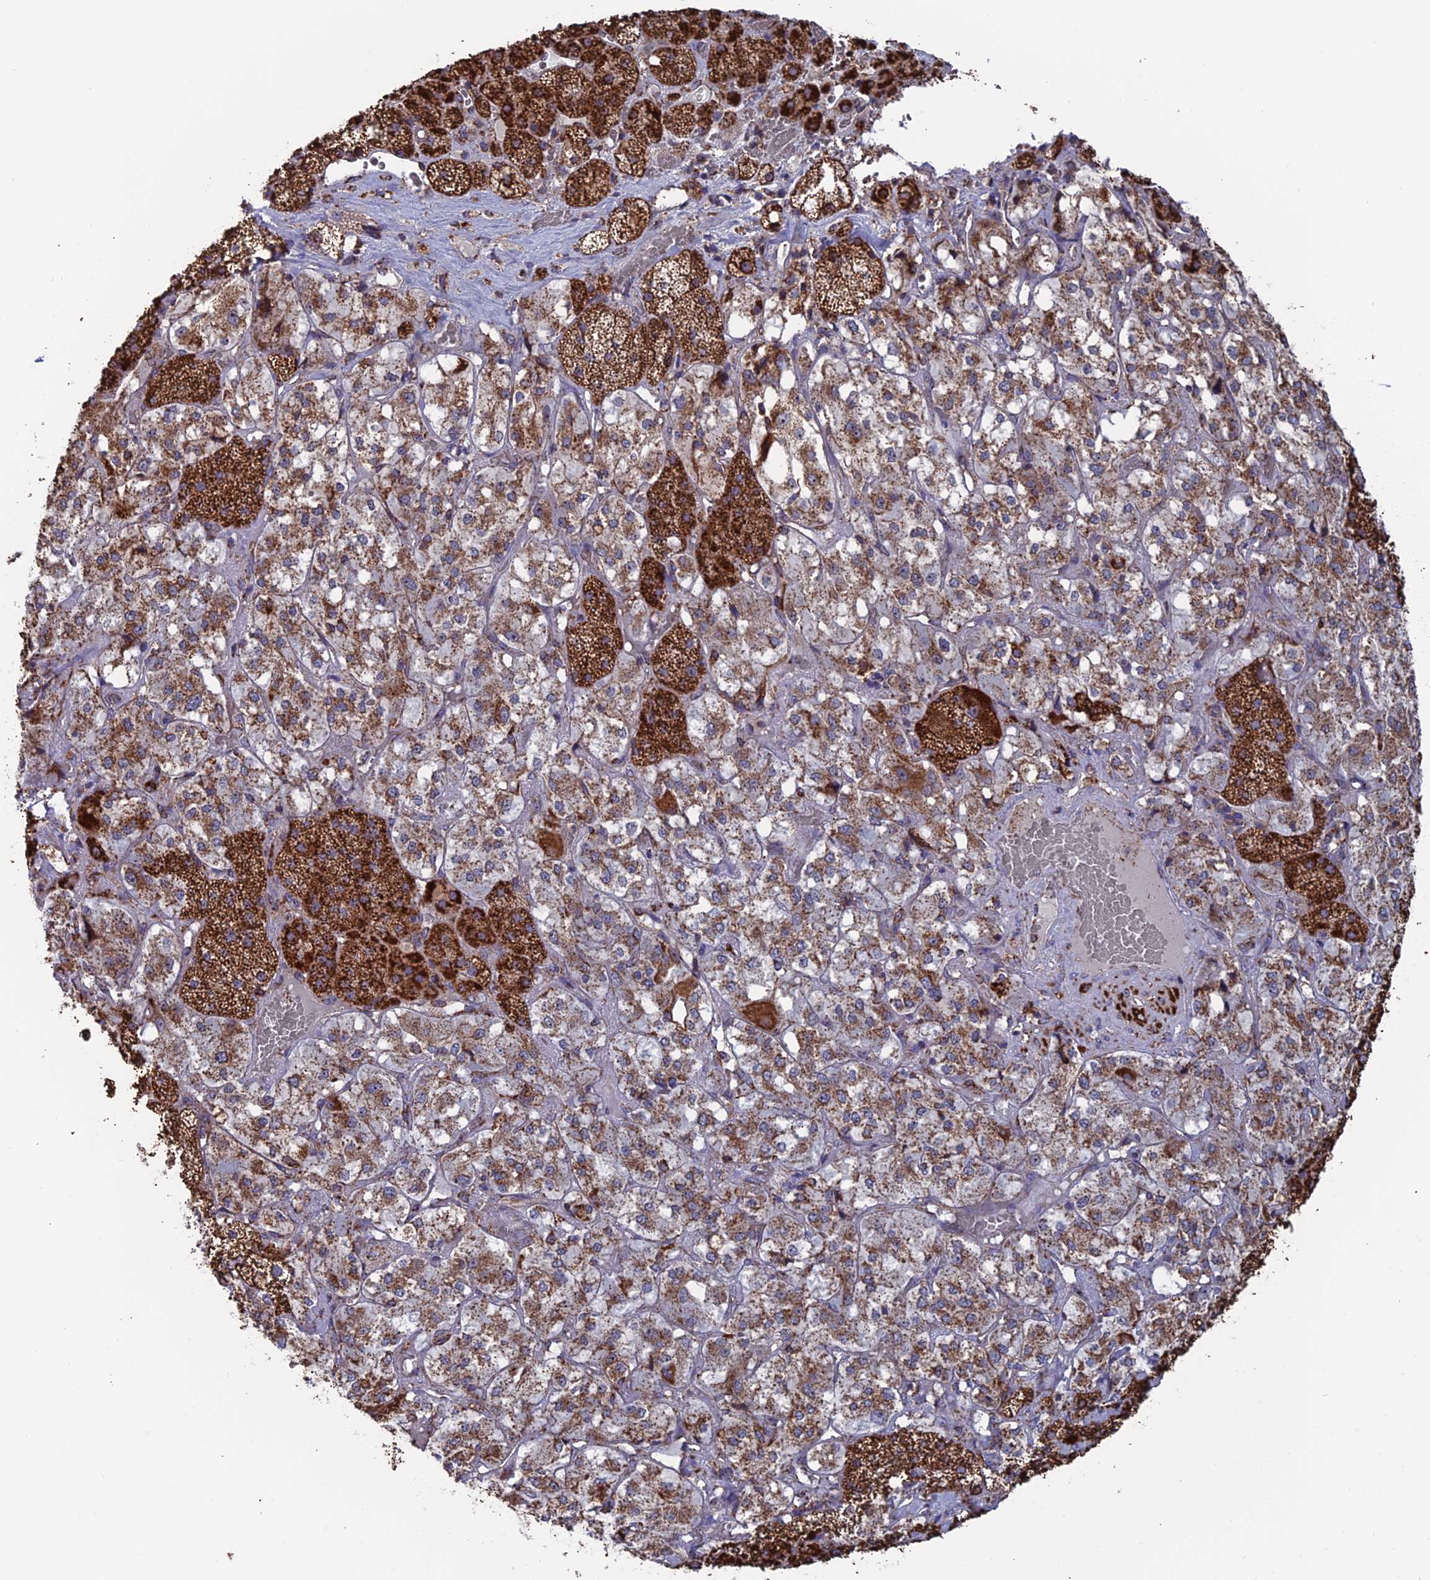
{"staining": {"intensity": "strong", "quantity": ">75%", "location": "cytoplasmic/membranous"}, "tissue": "adrenal gland", "cell_type": "Glandular cells", "image_type": "normal", "snomed": [{"axis": "morphology", "description": "Normal tissue, NOS"}, {"axis": "topography", "description": "Adrenal gland"}], "caption": "Protein staining by immunohistochemistry exhibits strong cytoplasmic/membranous positivity in approximately >75% of glandular cells in benign adrenal gland.", "gene": "DTYMK", "patient": {"sex": "male", "age": 57}}